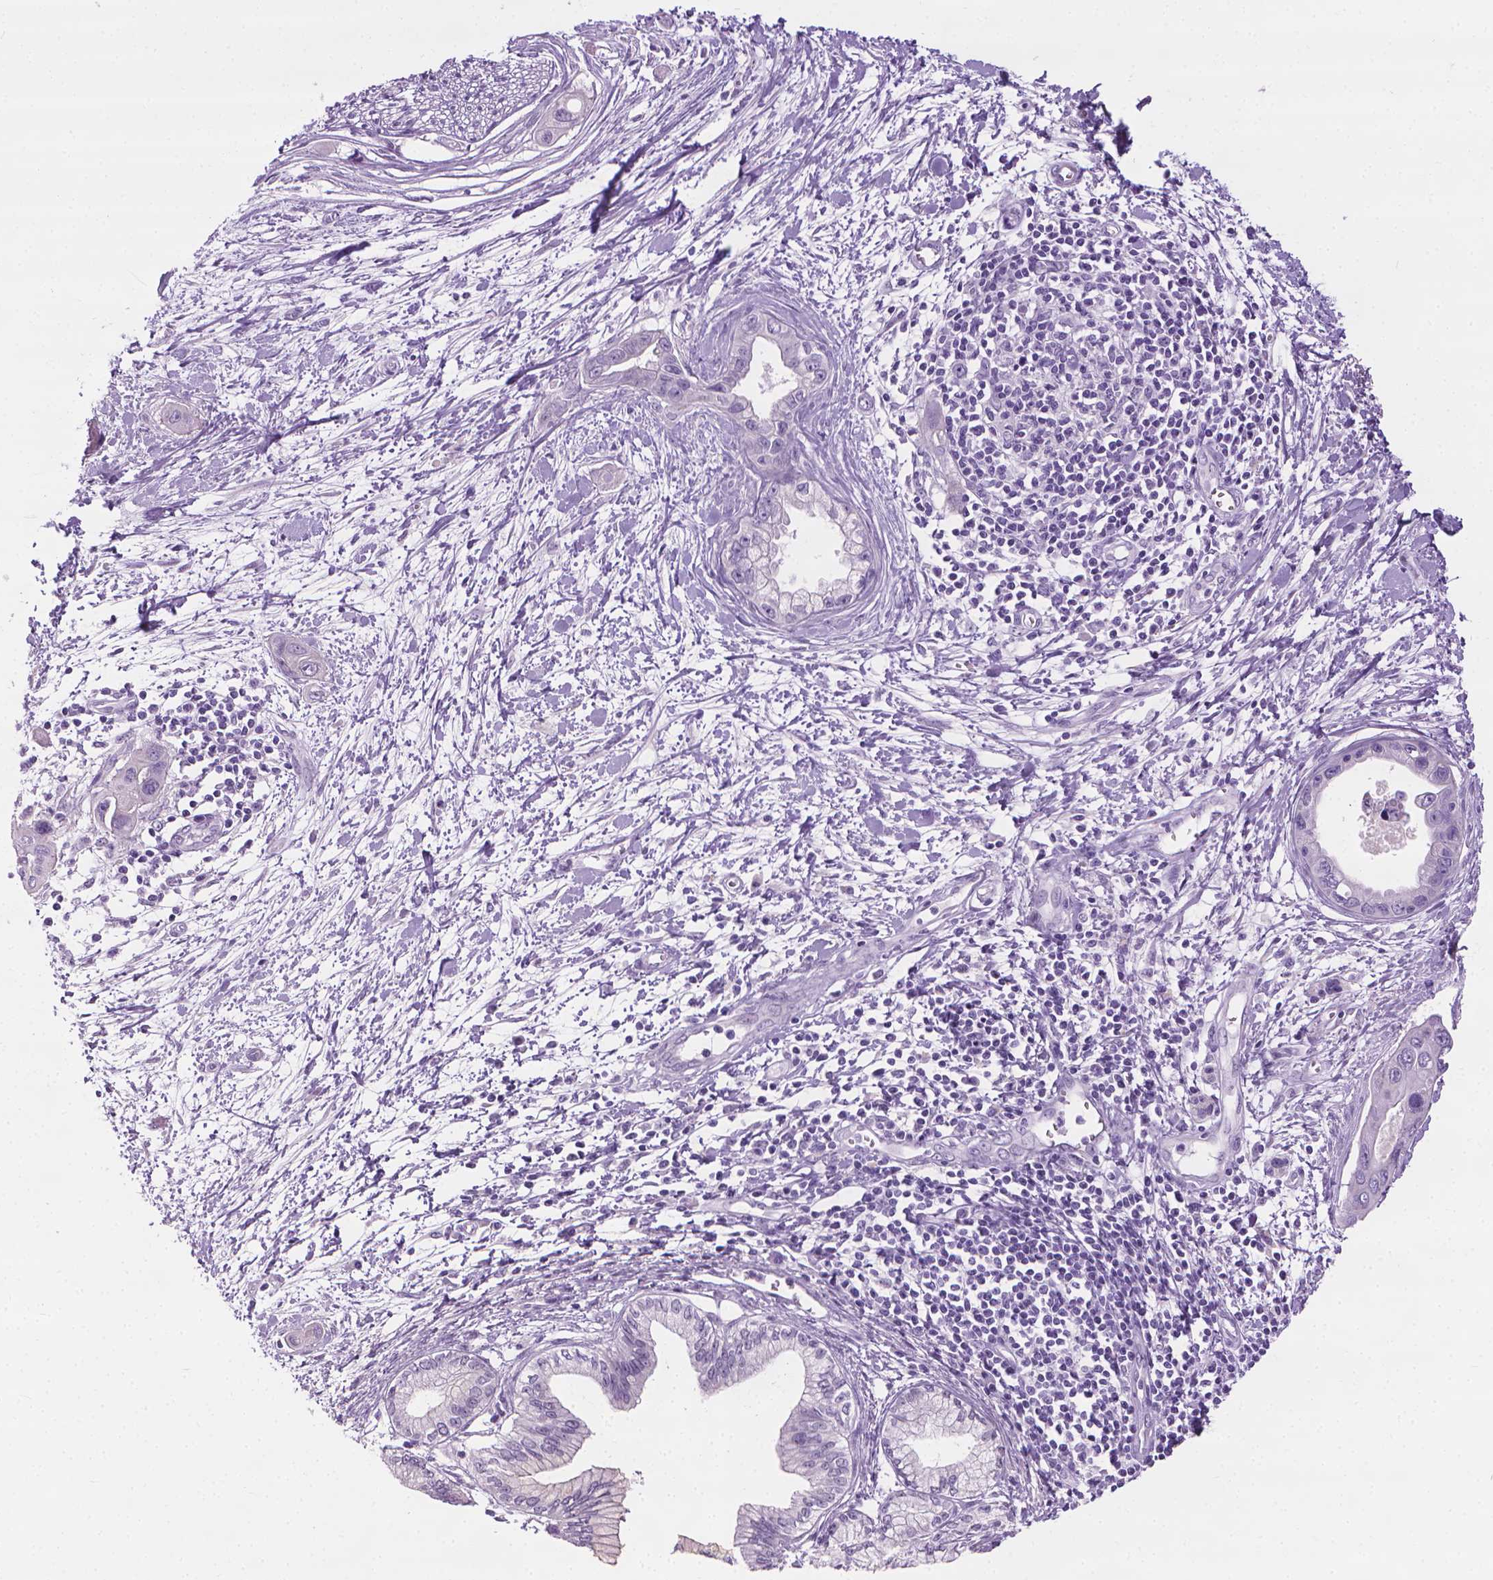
{"staining": {"intensity": "negative", "quantity": "none", "location": "none"}, "tissue": "pancreatic cancer", "cell_type": "Tumor cells", "image_type": "cancer", "snomed": [{"axis": "morphology", "description": "Adenocarcinoma, NOS"}, {"axis": "topography", "description": "Pancreas"}], "caption": "Tumor cells are negative for brown protein staining in pancreatic cancer (adenocarcinoma).", "gene": "DNAI7", "patient": {"sex": "male", "age": 60}}